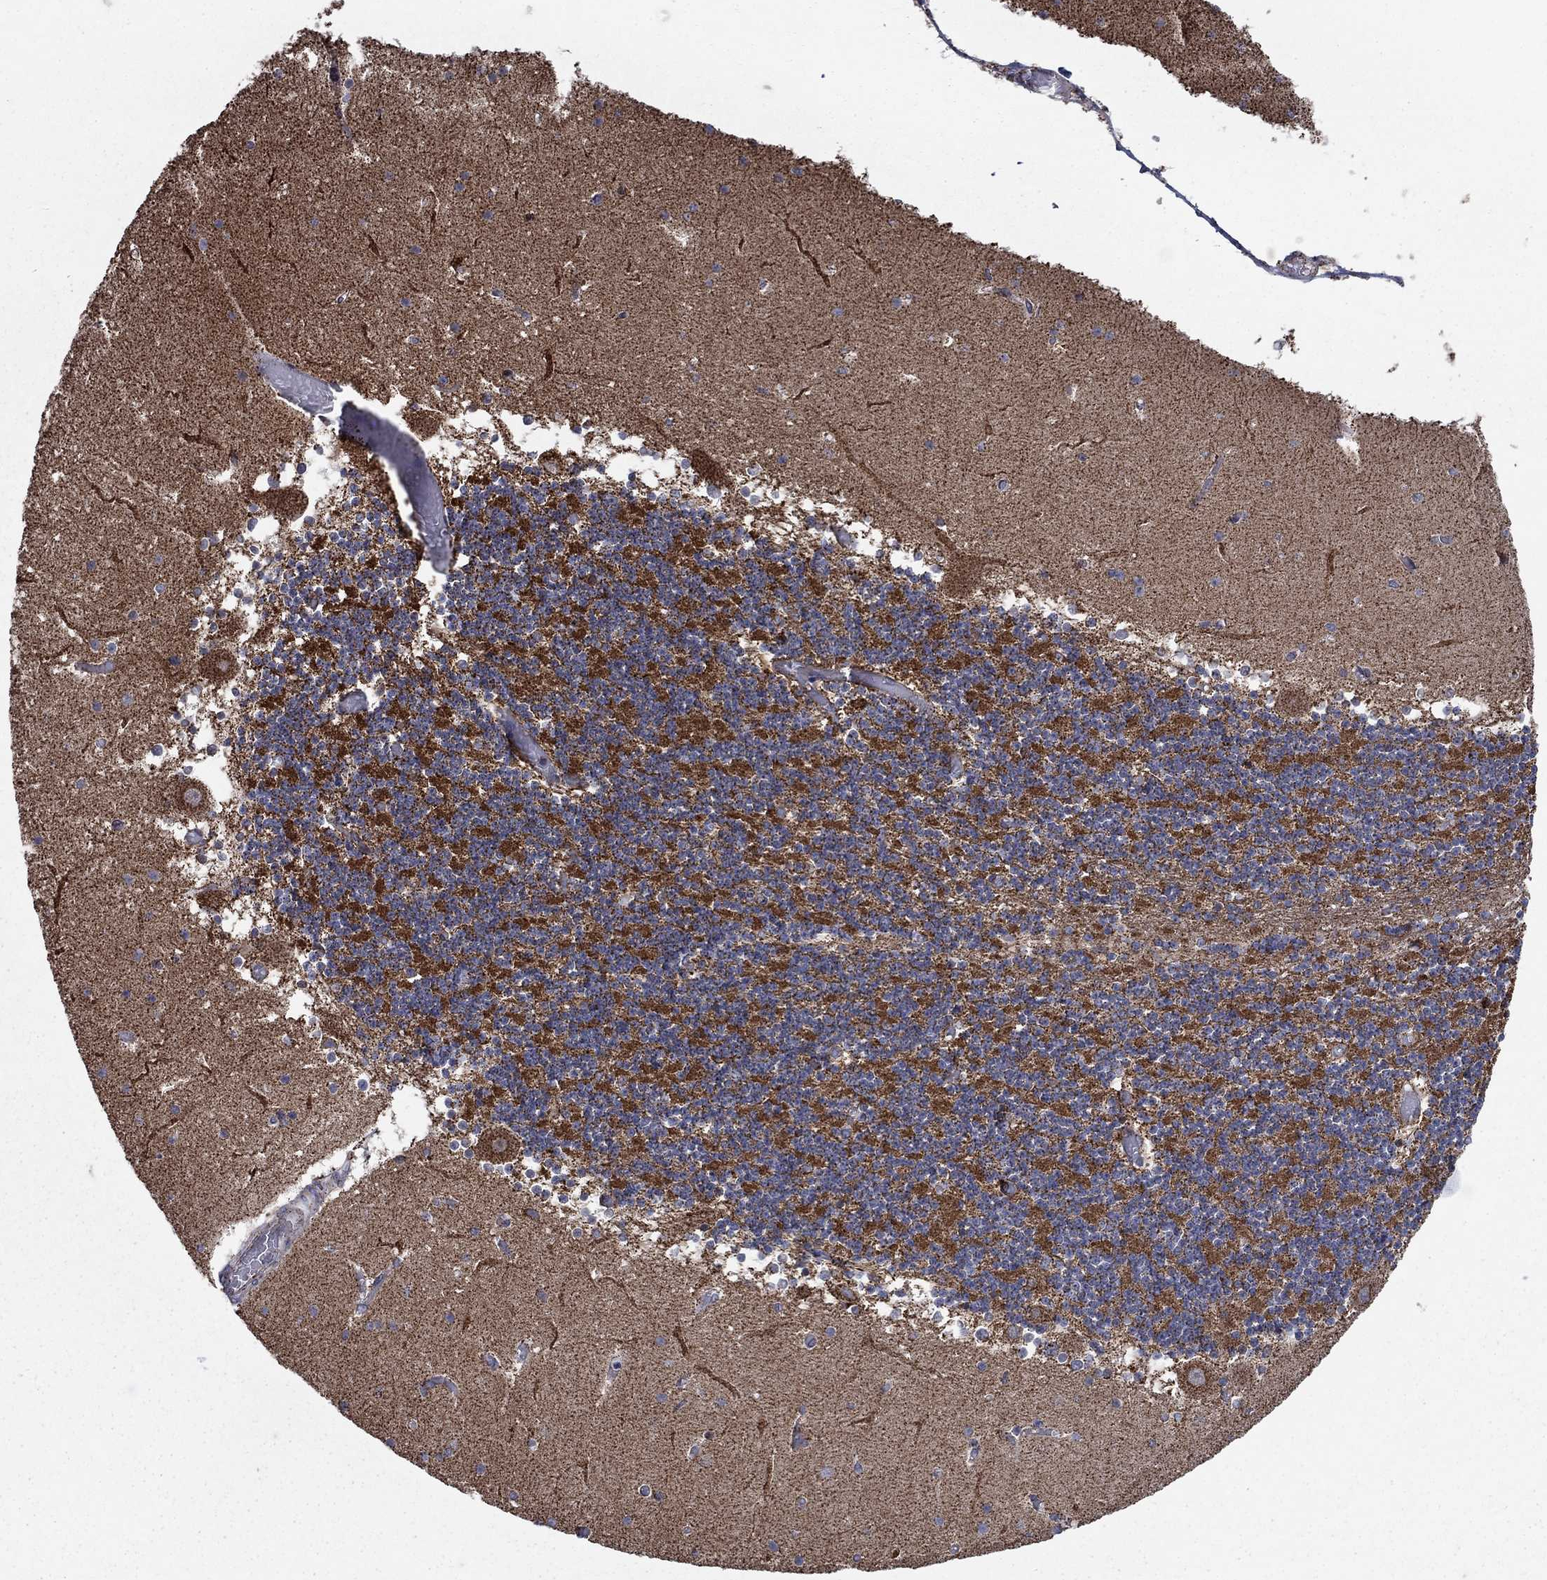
{"staining": {"intensity": "negative", "quantity": "none", "location": "none"}, "tissue": "cerebellum", "cell_type": "Cells in granular layer", "image_type": "normal", "snomed": [{"axis": "morphology", "description": "Normal tissue, NOS"}, {"axis": "topography", "description": "Cerebellum"}], "caption": "A histopathology image of cerebellum stained for a protein reveals no brown staining in cells in granular layer.", "gene": "MOAP1", "patient": {"sex": "female", "age": 28}}